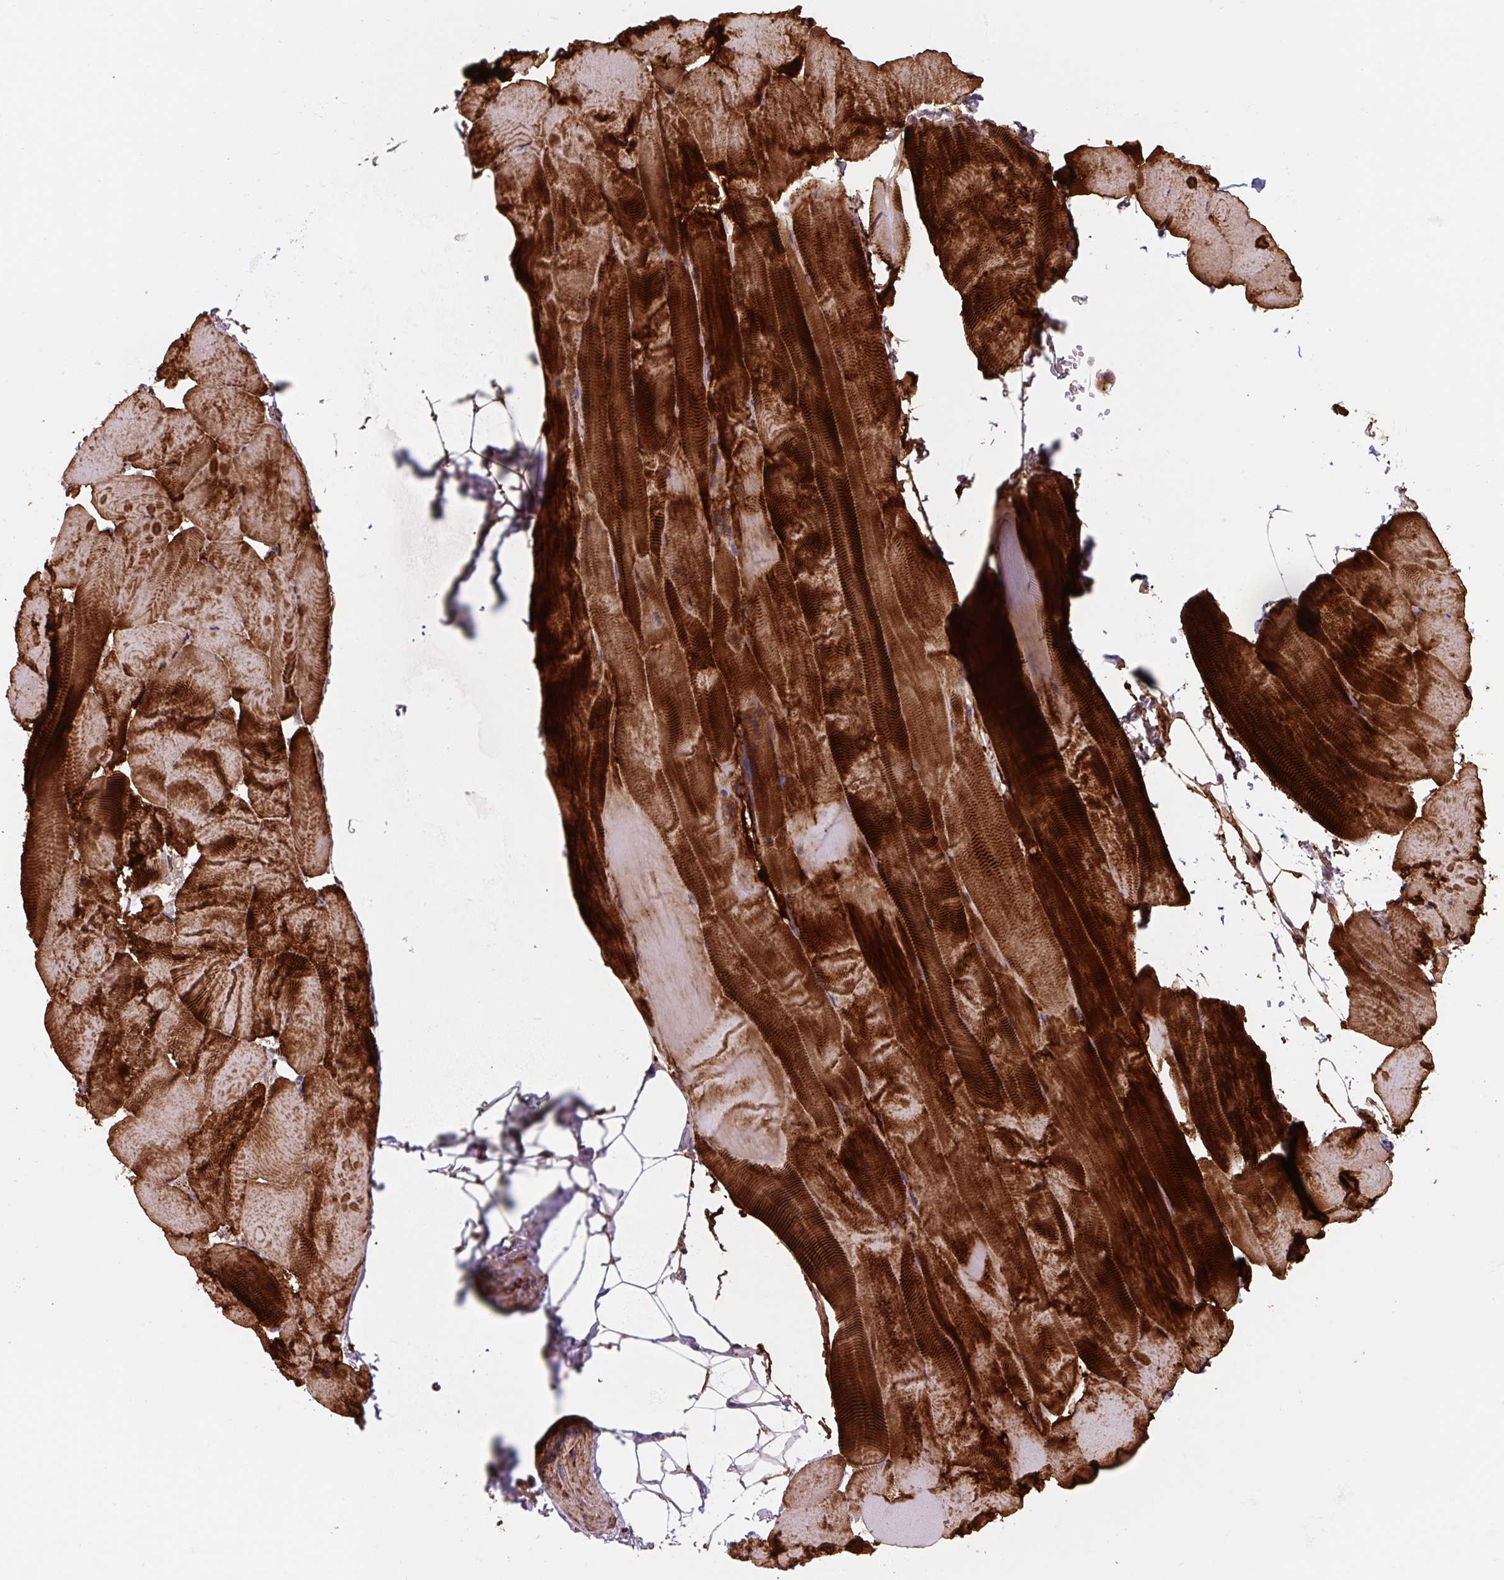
{"staining": {"intensity": "strong", "quantity": ">75%", "location": "cytoplasmic/membranous"}, "tissue": "skeletal muscle", "cell_type": "Myocytes", "image_type": "normal", "snomed": [{"axis": "morphology", "description": "Normal tissue, NOS"}, {"axis": "topography", "description": "Skeletal muscle"}], "caption": "Protein expression analysis of normal skeletal muscle displays strong cytoplasmic/membranous positivity in approximately >75% of myocytes. (Stains: DAB (3,3'-diaminobenzidine) in brown, nuclei in blue, Microscopy: brightfield microscopy at high magnification).", "gene": "DHFR2", "patient": {"sex": "female", "age": 64}}